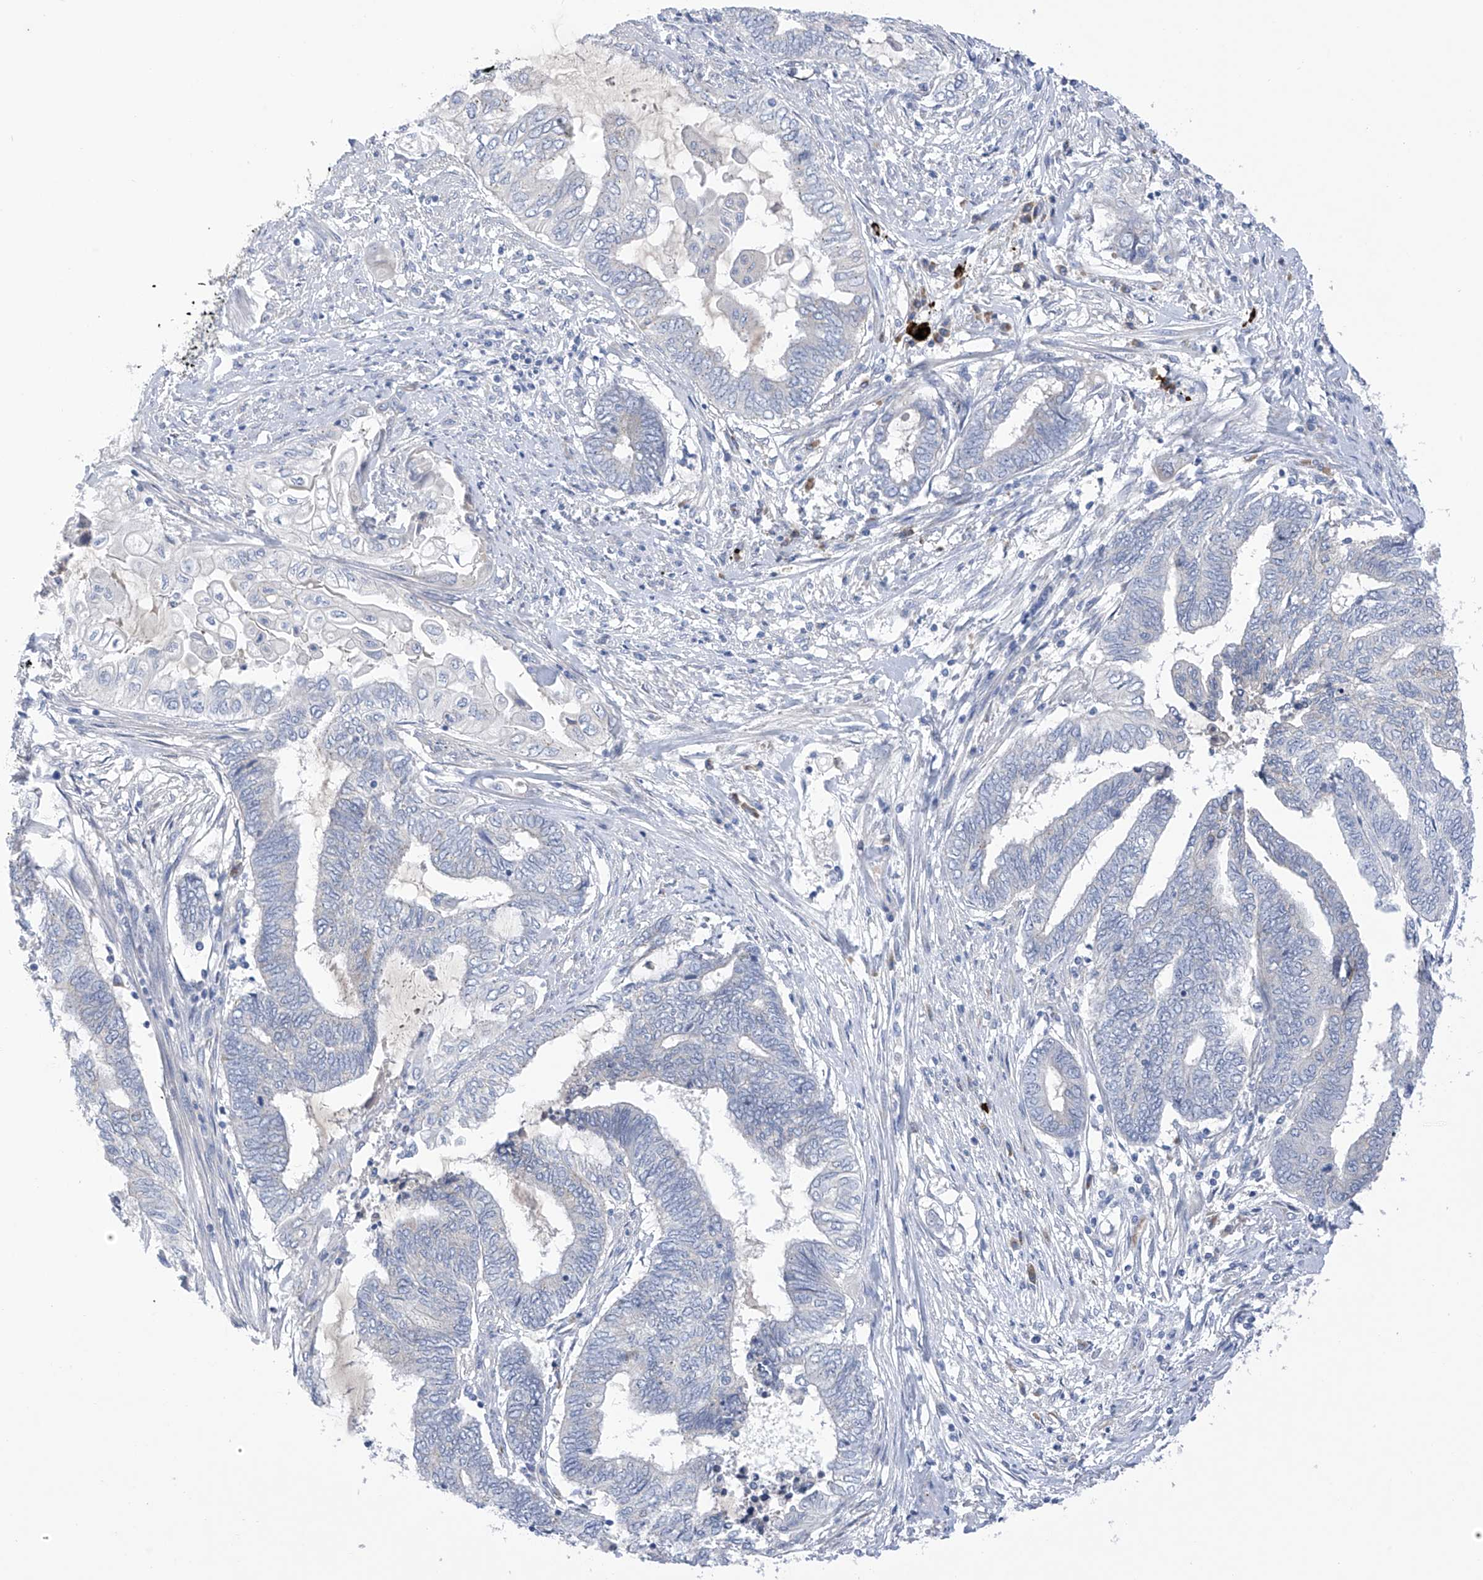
{"staining": {"intensity": "negative", "quantity": "none", "location": "none"}, "tissue": "endometrial cancer", "cell_type": "Tumor cells", "image_type": "cancer", "snomed": [{"axis": "morphology", "description": "Adenocarcinoma, NOS"}, {"axis": "topography", "description": "Uterus"}, {"axis": "topography", "description": "Endometrium"}], "caption": "The photomicrograph shows no staining of tumor cells in endometrial adenocarcinoma. (Immunohistochemistry (ihc), brightfield microscopy, high magnification).", "gene": "SLCO4A1", "patient": {"sex": "female", "age": 70}}